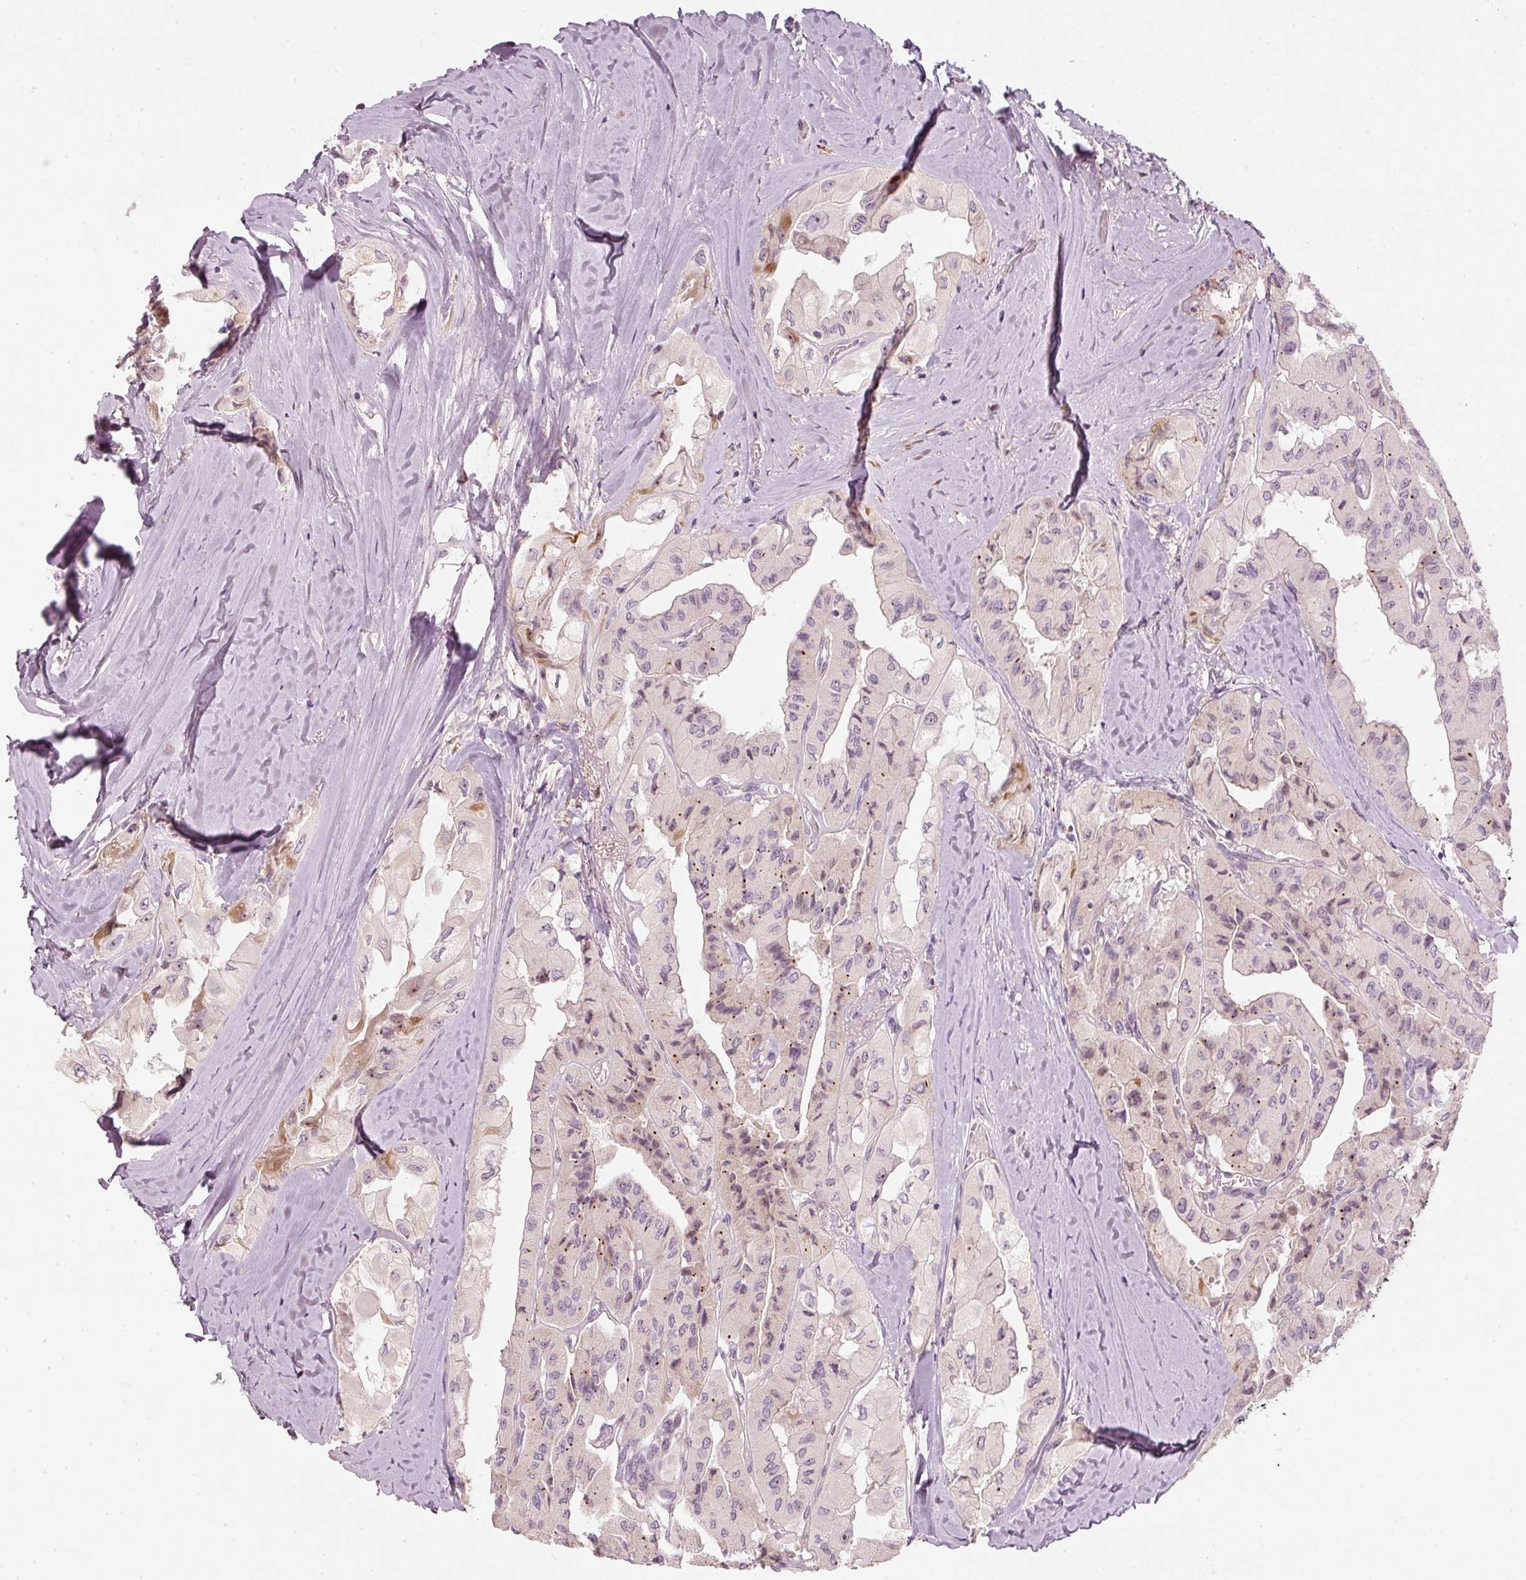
{"staining": {"intensity": "moderate", "quantity": "<25%", "location": "cytoplasmic/membranous"}, "tissue": "thyroid cancer", "cell_type": "Tumor cells", "image_type": "cancer", "snomed": [{"axis": "morphology", "description": "Normal tissue, NOS"}, {"axis": "morphology", "description": "Papillary adenocarcinoma, NOS"}, {"axis": "topography", "description": "Thyroid gland"}], "caption": "An image showing moderate cytoplasmic/membranous expression in about <25% of tumor cells in thyroid cancer (papillary adenocarcinoma), as visualized by brown immunohistochemical staining.", "gene": "VCAM1", "patient": {"sex": "female", "age": 59}}